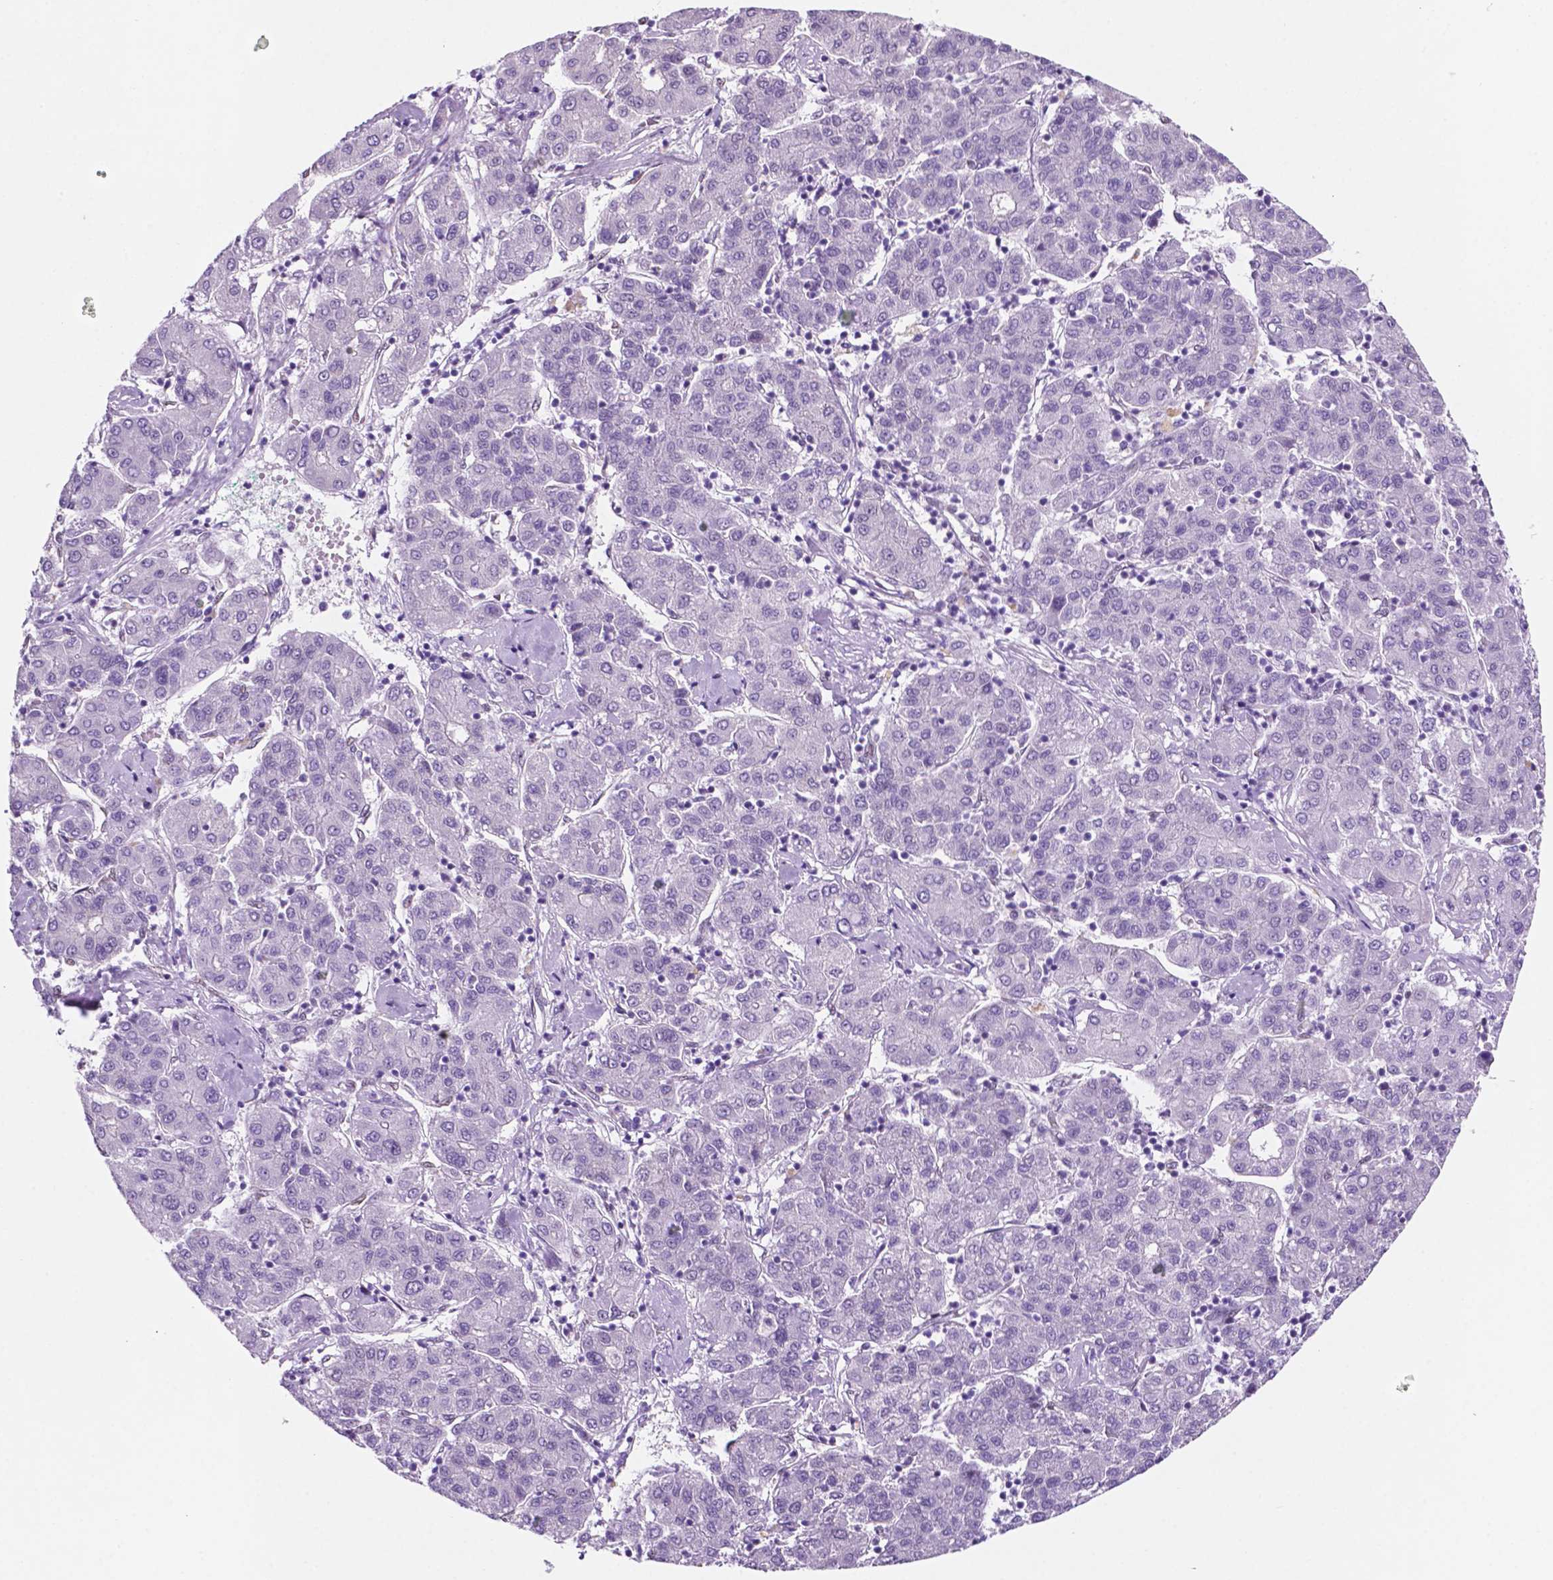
{"staining": {"intensity": "negative", "quantity": "none", "location": "none"}, "tissue": "liver cancer", "cell_type": "Tumor cells", "image_type": "cancer", "snomed": [{"axis": "morphology", "description": "Carcinoma, Hepatocellular, NOS"}, {"axis": "topography", "description": "Liver"}], "caption": "High magnification brightfield microscopy of liver hepatocellular carcinoma stained with DAB (brown) and counterstained with hematoxylin (blue): tumor cells show no significant positivity.", "gene": "ERF", "patient": {"sex": "male", "age": 65}}